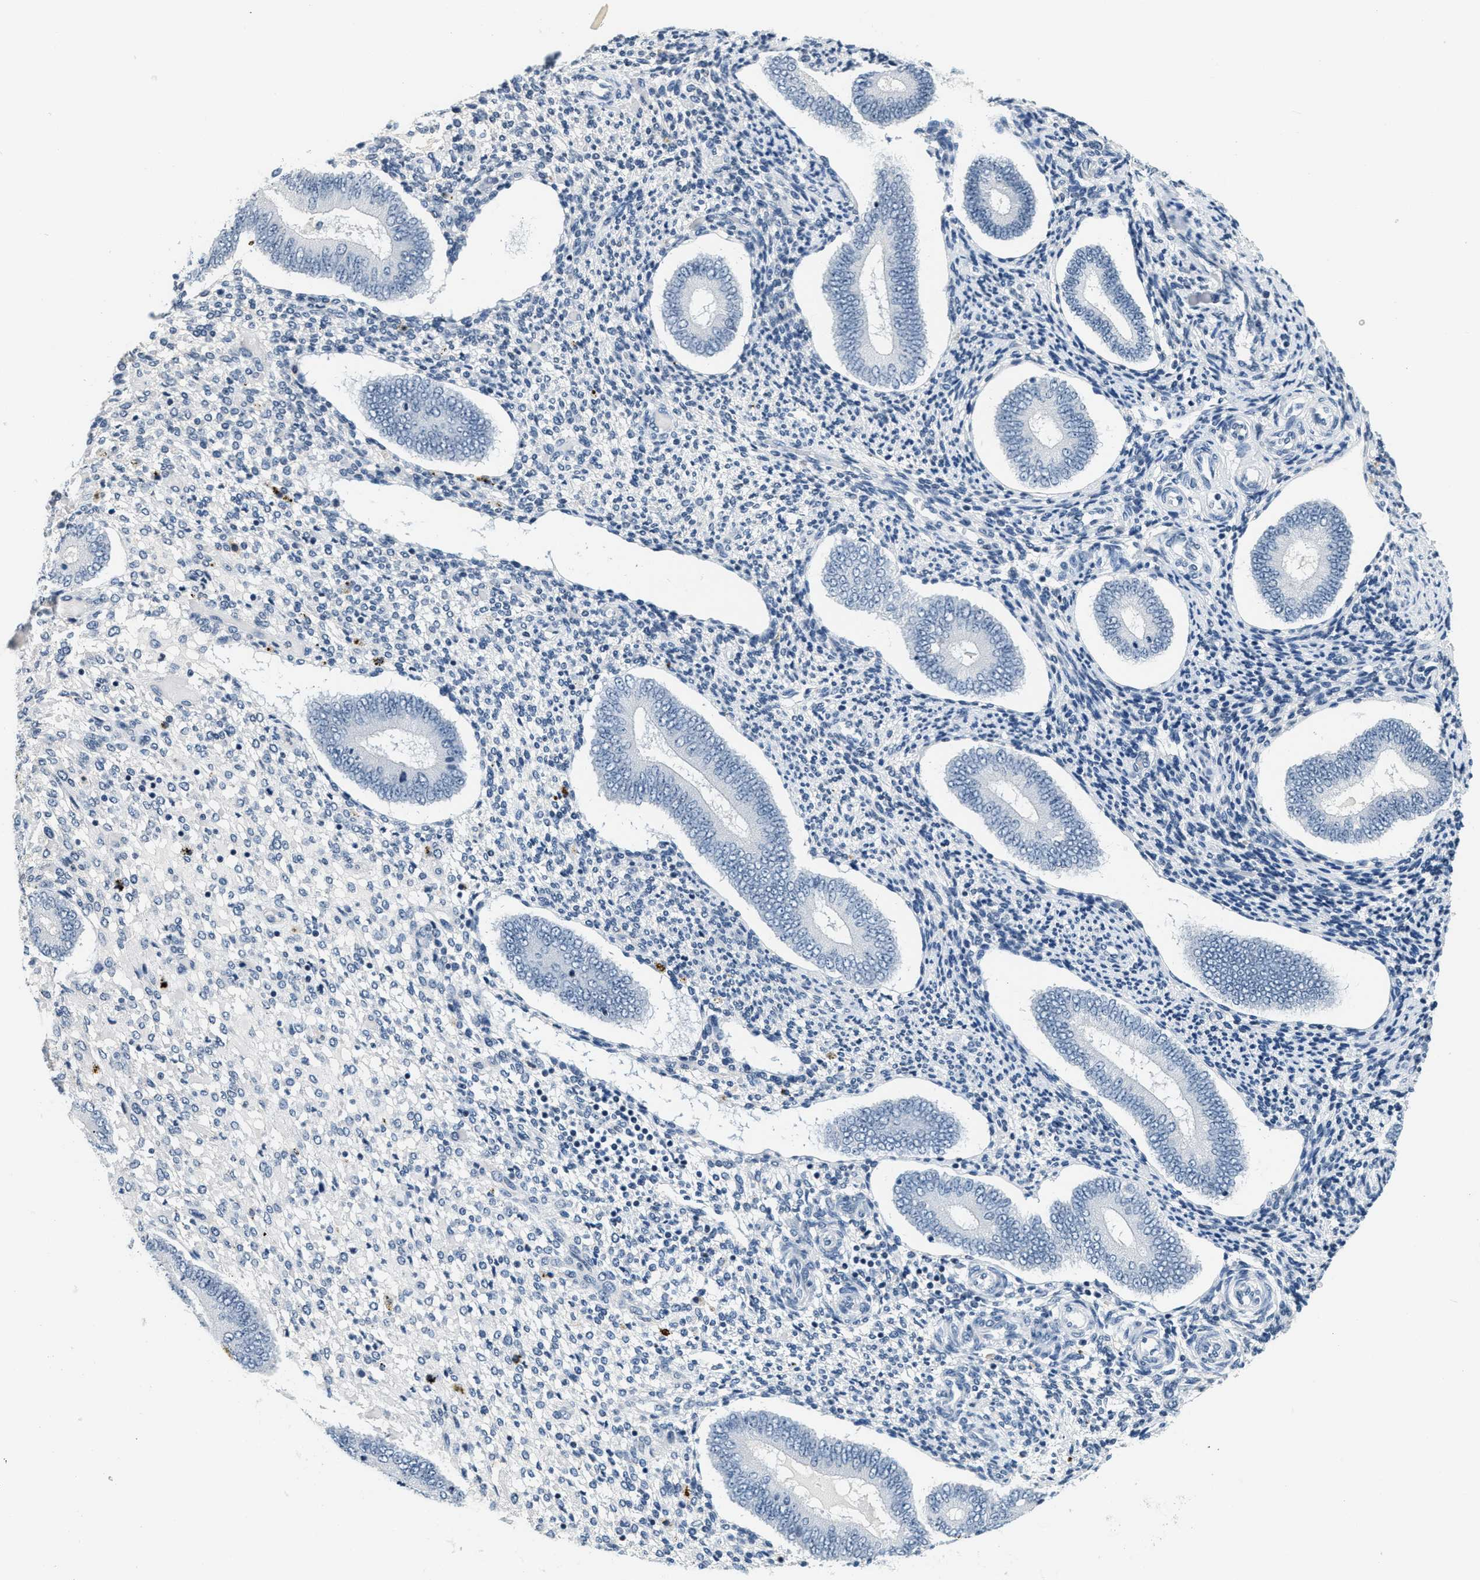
{"staining": {"intensity": "negative", "quantity": "none", "location": "none"}, "tissue": "endometrium", "cell_type": "Cells in endometrial stroma", "image_type": "normal", "snomed": [{"axis": "morphology", "description": "Normal tissue, NOS"}, {"axis": "topography", "description": "Endometrium"}], "caption": "A high-resolution photomicrograph shows IHC staining of benign endometrium, which exhibits no significant expression in cells in endometrial stroma.", "gene": "CA4", "patient": {"sex": "female", "age": 42}}